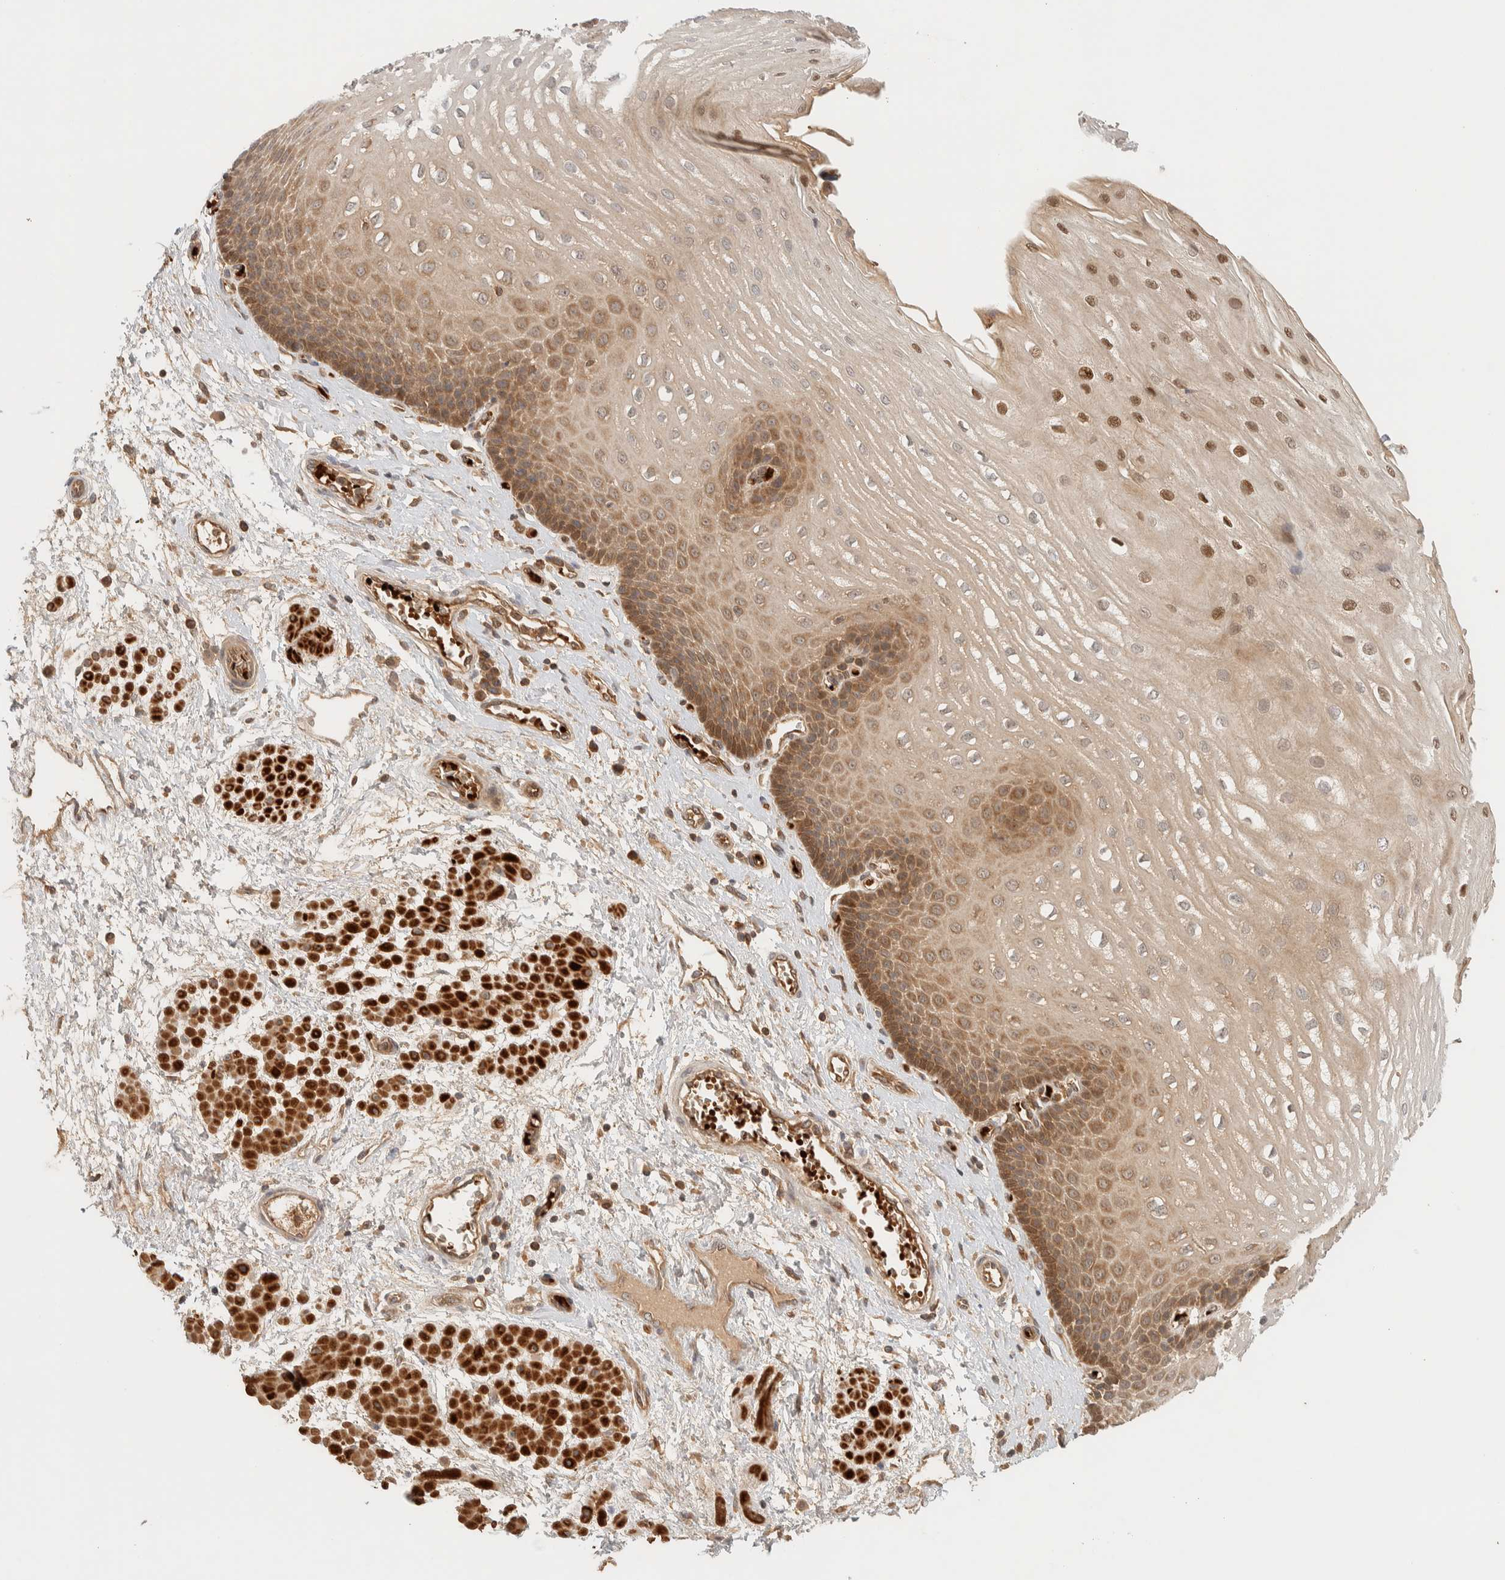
{"staining": {"intensity": "moderate", "quantity": ">75%", "location": "cytoplasmic/membranous,nuclear"}, "tissue": "esophagus", "cell_type": "Squamous epithelial cells", "image_type": "normal", "snomed": [{"axis": "morphology", "description": "Normal tissue, NOS"}, {"axis": "topography", "description": "Esophagus"}], "caption": "Protein analysis of unremarkable esophagus displays moderate cytoplasmic/membranous,nuclear expression in approximately >75% of squamous epithelial cells.", "gene": "TTI2", "patient": {"sex": "male", "age": 48}}